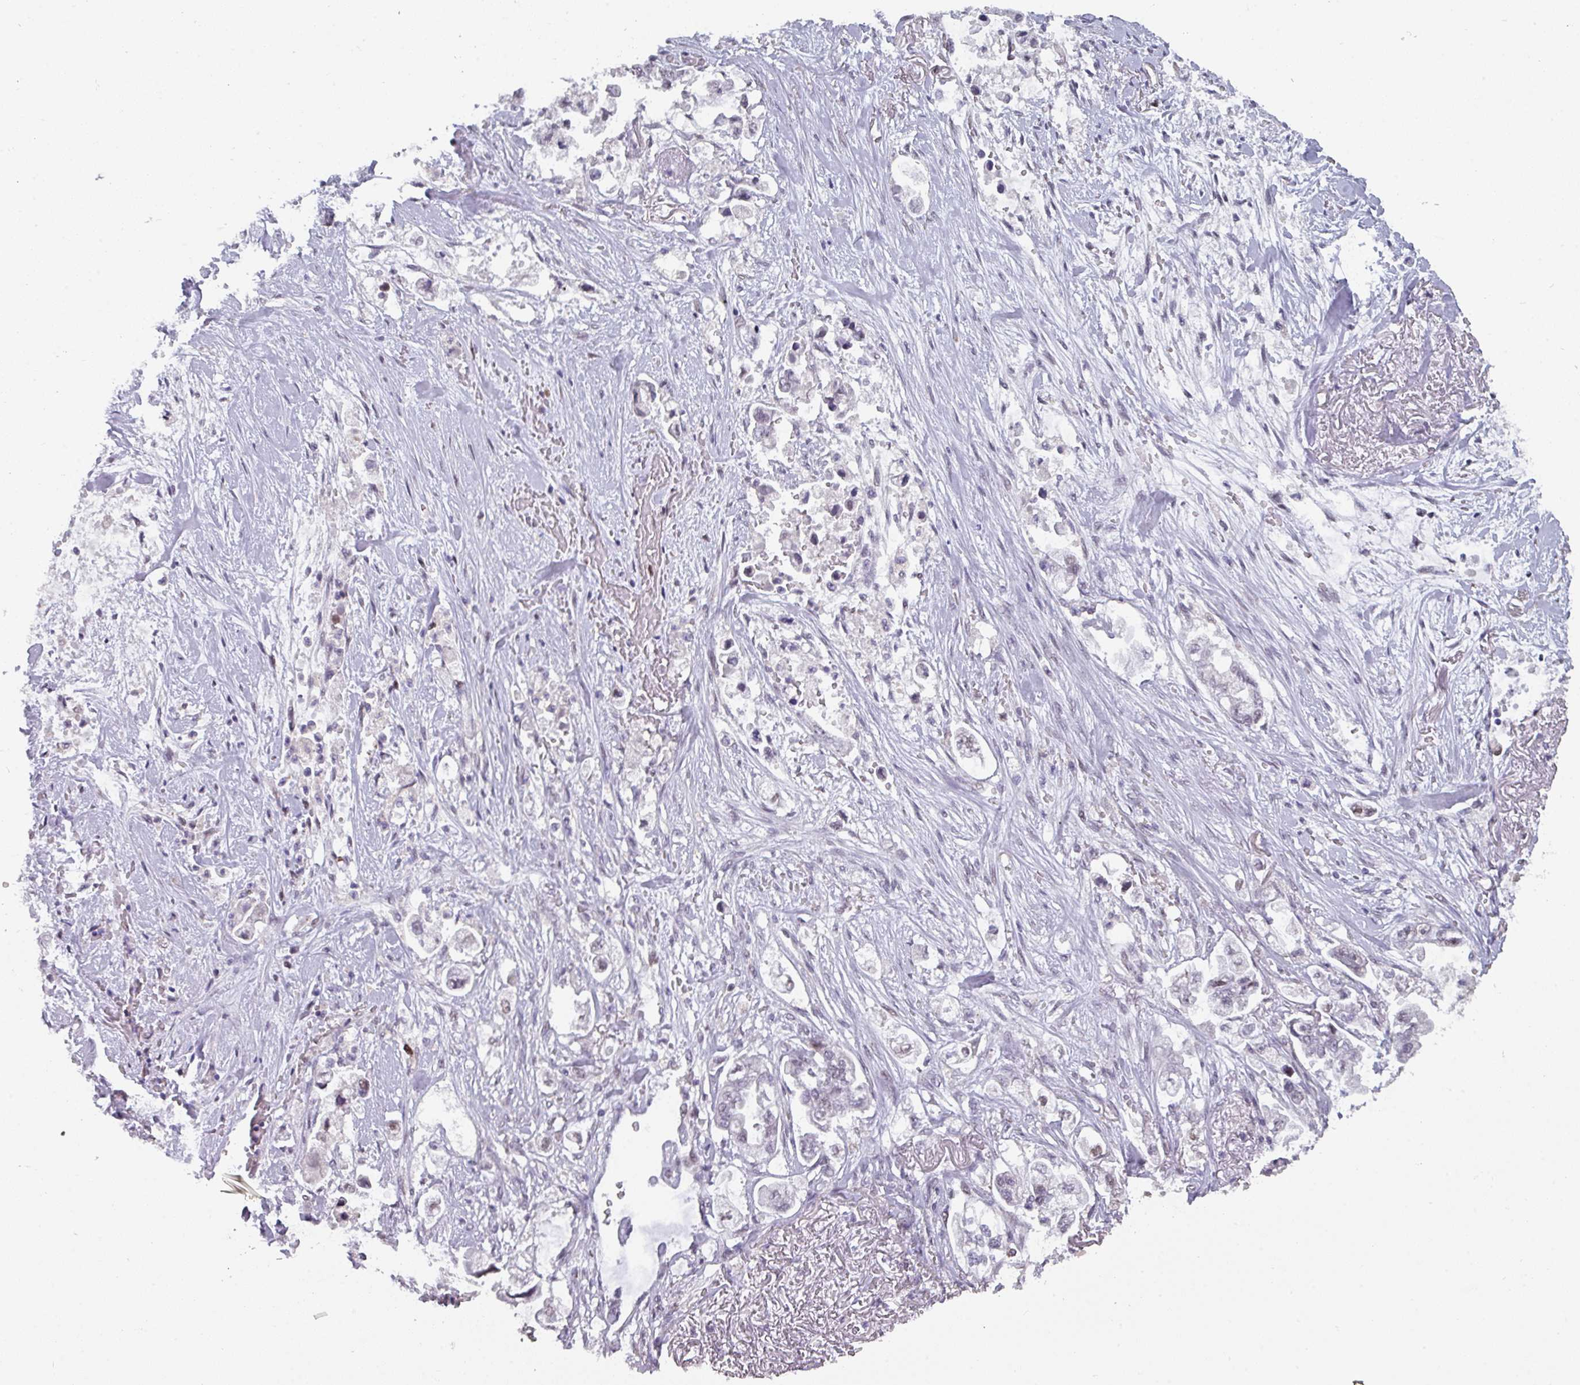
{"staining": {"intensity": "weak", "quantity": "<25%", "location": "nuclear"}, "tissue": "stomach cancer", "cell_type": "Tumor cells", "image_type": "cancer", "snomed": [{"axis": "morphology", "description": "Adenocarcinoma, NOS"}, {"axis": "topography", "description": "Stomach"}], "caption": "Immunohistochemistry photomicrograph of adenocarcinoma (stomach) stained for a protein (brown), which displays no staining in tumor cells. (Immunohistochemistry (ihc), brightfield microscopy, high magnification).", "gene": "RASAL3", "patient": {"sex": "male", "age": 62}}